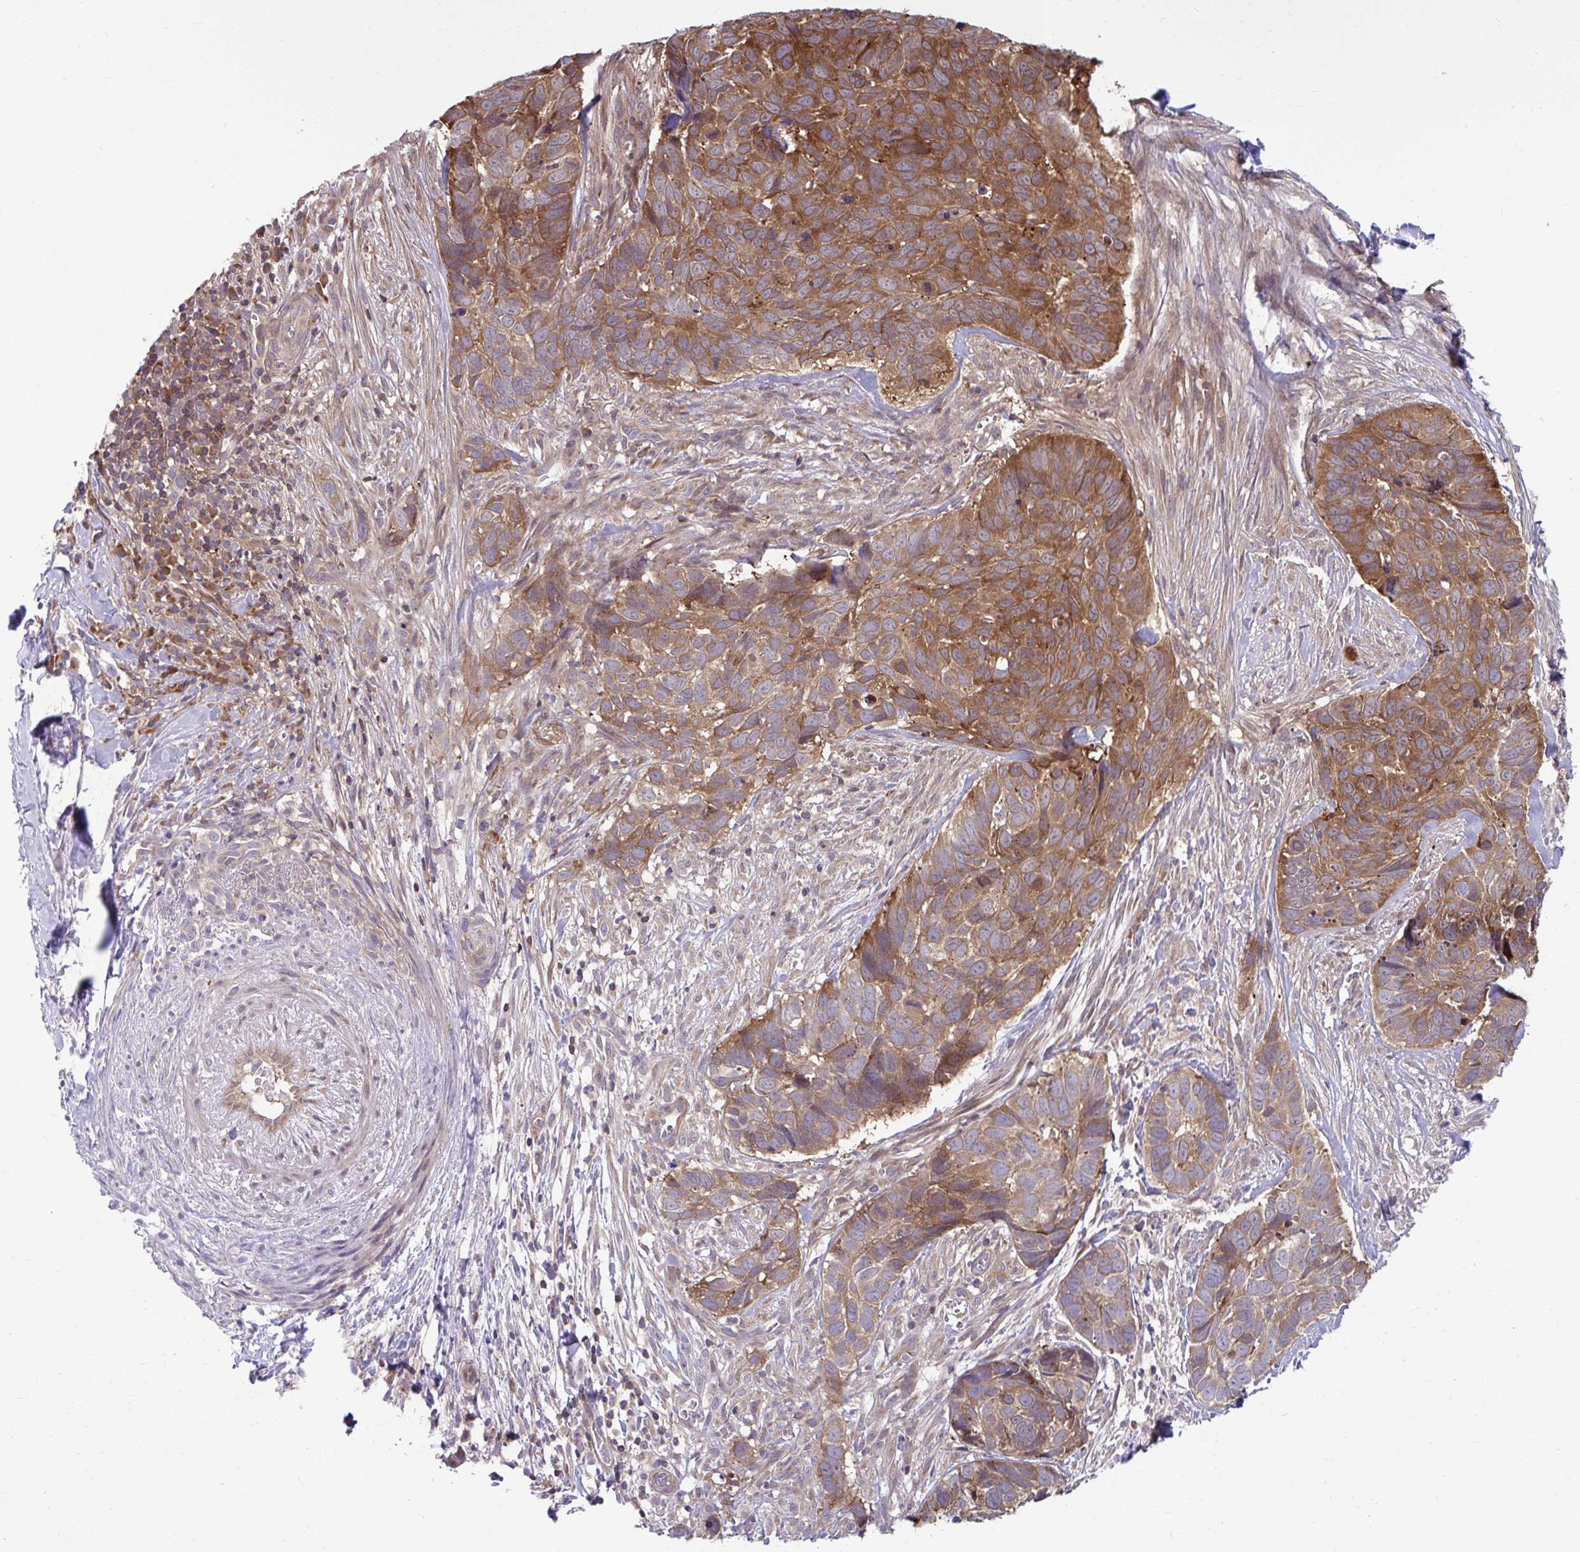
{"staining": {"intensity": "moderate", "quantity": ">75%", "location": "cytoplasmic/membranous"}, "tissue": "skin cancer", "cell_type": "Tumor cells", "image_type": "cancer", "snomed": [{"axis": "morphology", "description": "Basal cell carcinoma"}, {"axis": "topography", "description": "Skin"}], "caption": "Protein analysis of skin cancer tissue reveals moderate cytoplasmic/membranous staining in approximately >75% of tumor cells.", "gene": "PCDHB7", "patient": {"sex": "female", "age": 82}}